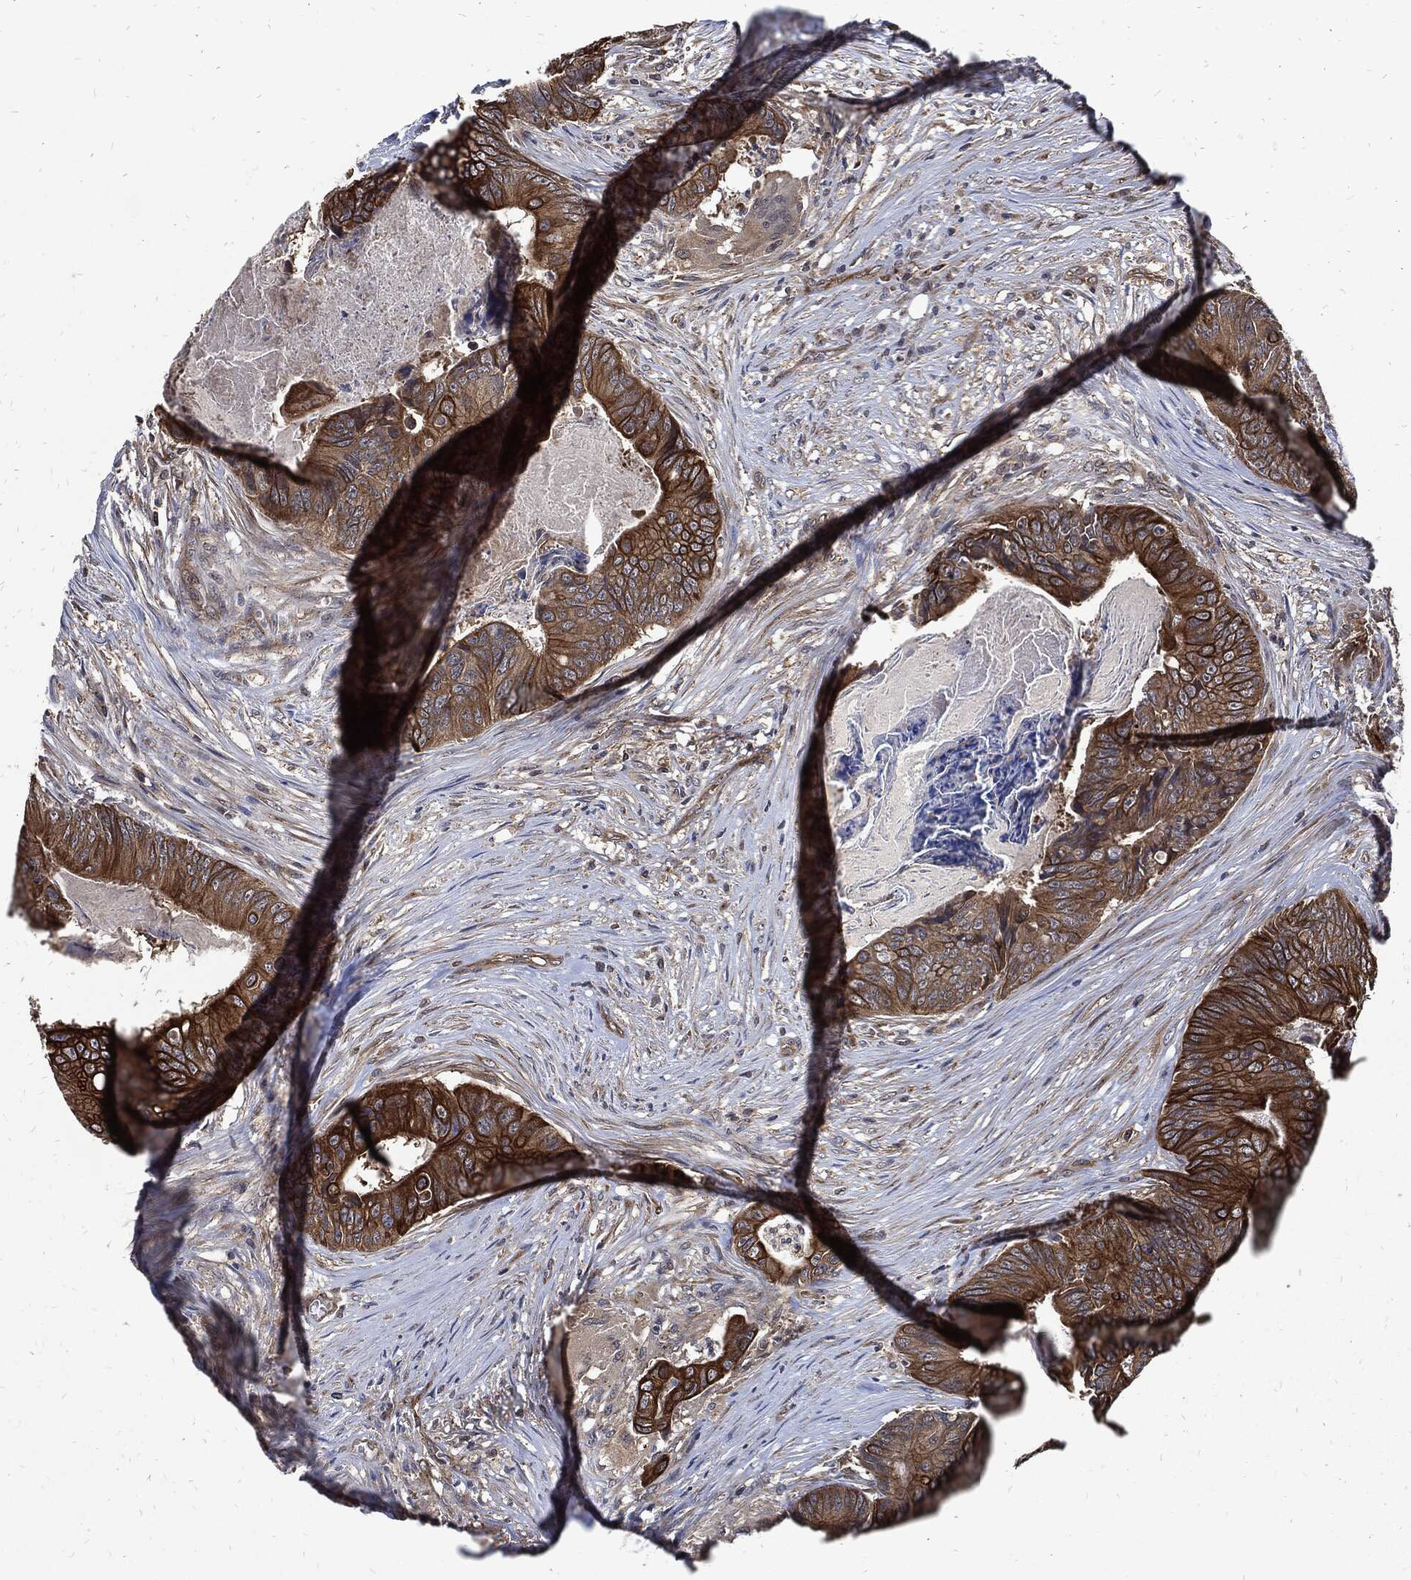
{"staining": {"intensity": "strong", "quantity": ">75%", "location": "cytoplasmic/membranous"}, "tissue": "colorectal cancer", "cell_type": "Tumor cells", "image_type": "cancer", "snomed": [{"axis": "morphology", "description": "Adenocarcinoma, NOS"}, {"axis": "topography", "description": "Colon"}], "caption": "Adenocarcinoma (colorectal) tissue shows strong cytoplasmic/membranous positivity in approximately >75% of tumor cells, visualized by immunohistochemistry. The staining was performed using DAB to visualize the protein expression in brown, while the nuclei were stained in blue with hematoxylin (Magnification: 20x).", "gene": "DCTN1", "patient": {"sex": "male", "age": 84}}